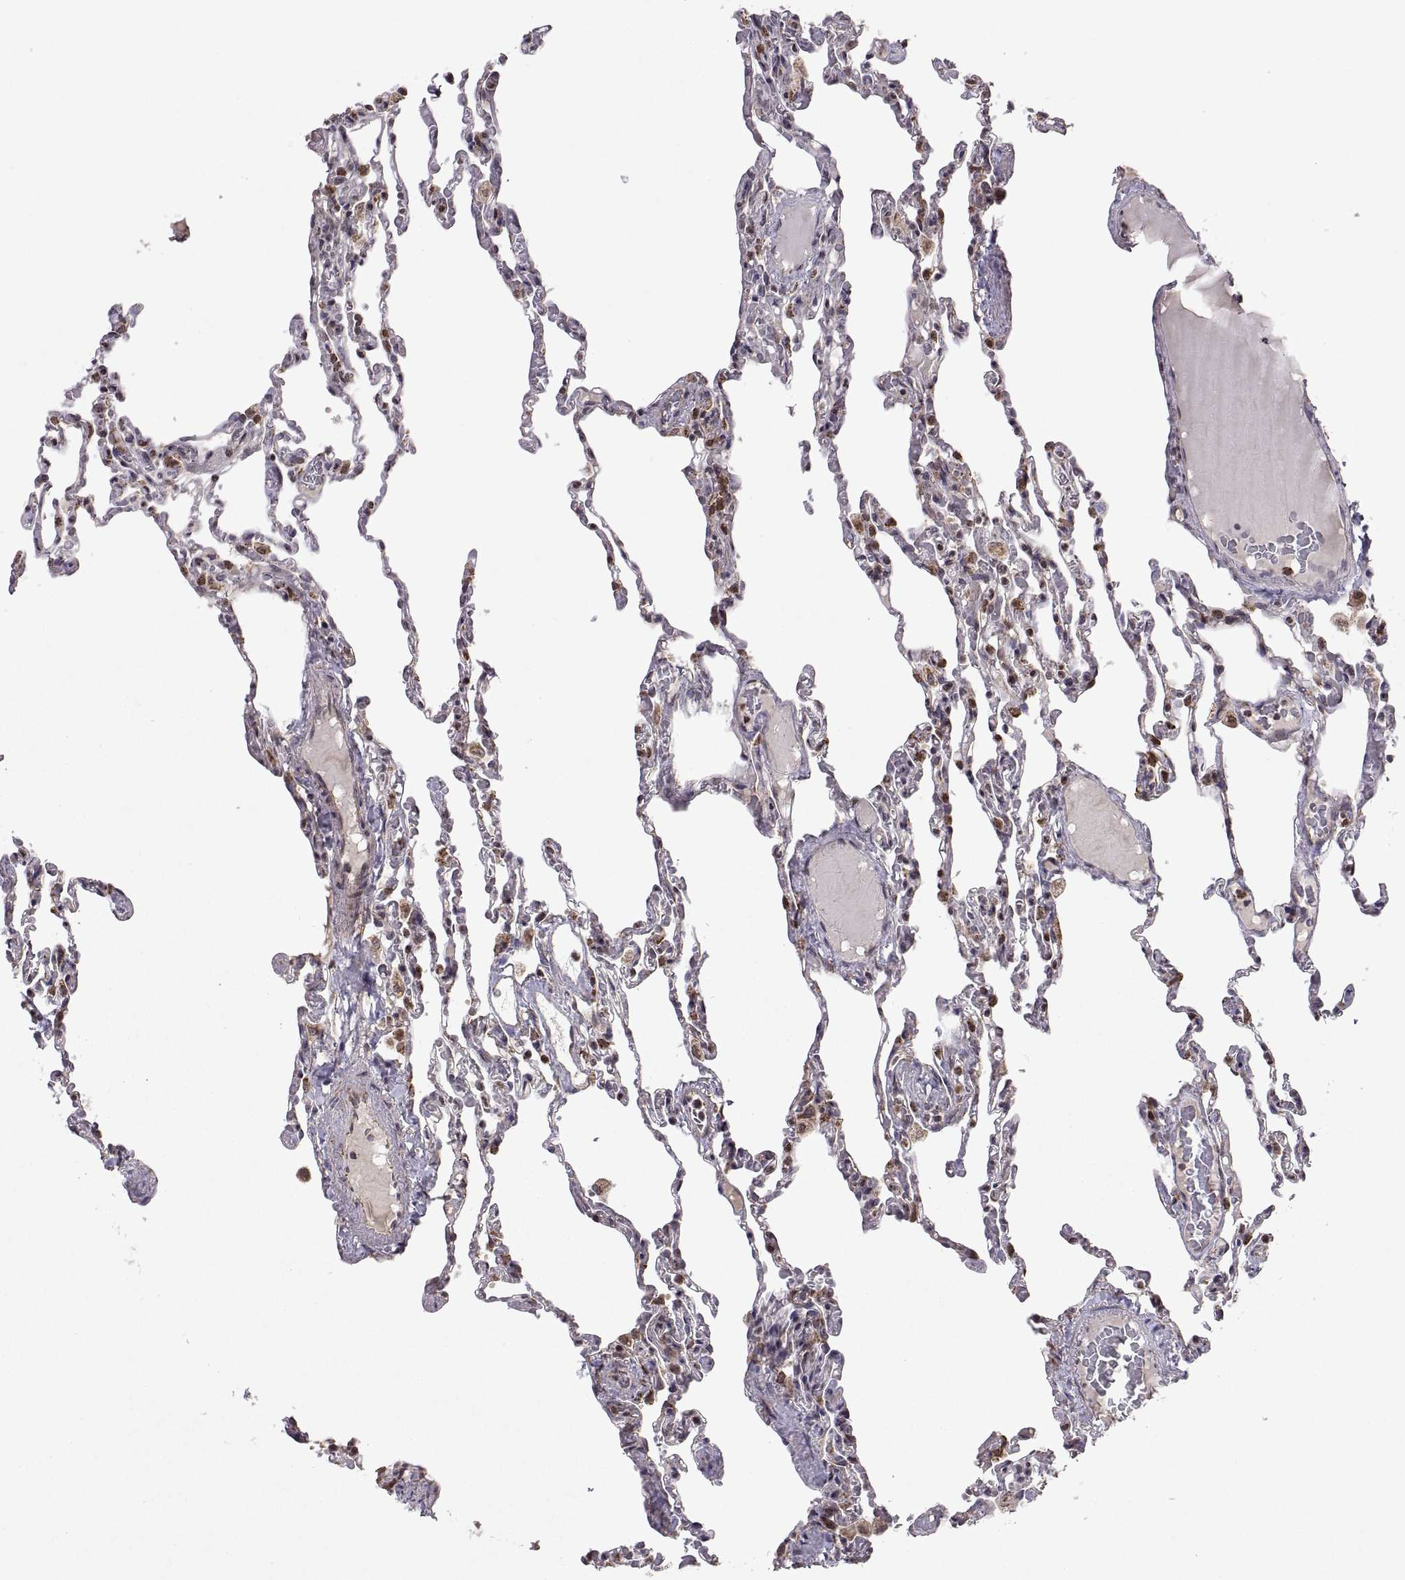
{"staining": {"intensity": "moderate", "quantity": "<25%", "location": "cytoplasmic/membranous,nuclear"}, "tissue": "lung", "cell_type": "Alveolar cells", "image_type": "normal", "snomed": [{"axis": "morphology", "description": "Normal tissue, NOS"}, {"axis": "topography", "description": "Lung"}], "caption": "About <25% of alveolar cells in normal lung demonstrate moderate cytoplasmic/membranous,nuclear protein positivity as visualized by brown immunohistochemical staining.", "gene": "MANBAL", "patient": {"sex": "female", "age": 43}}